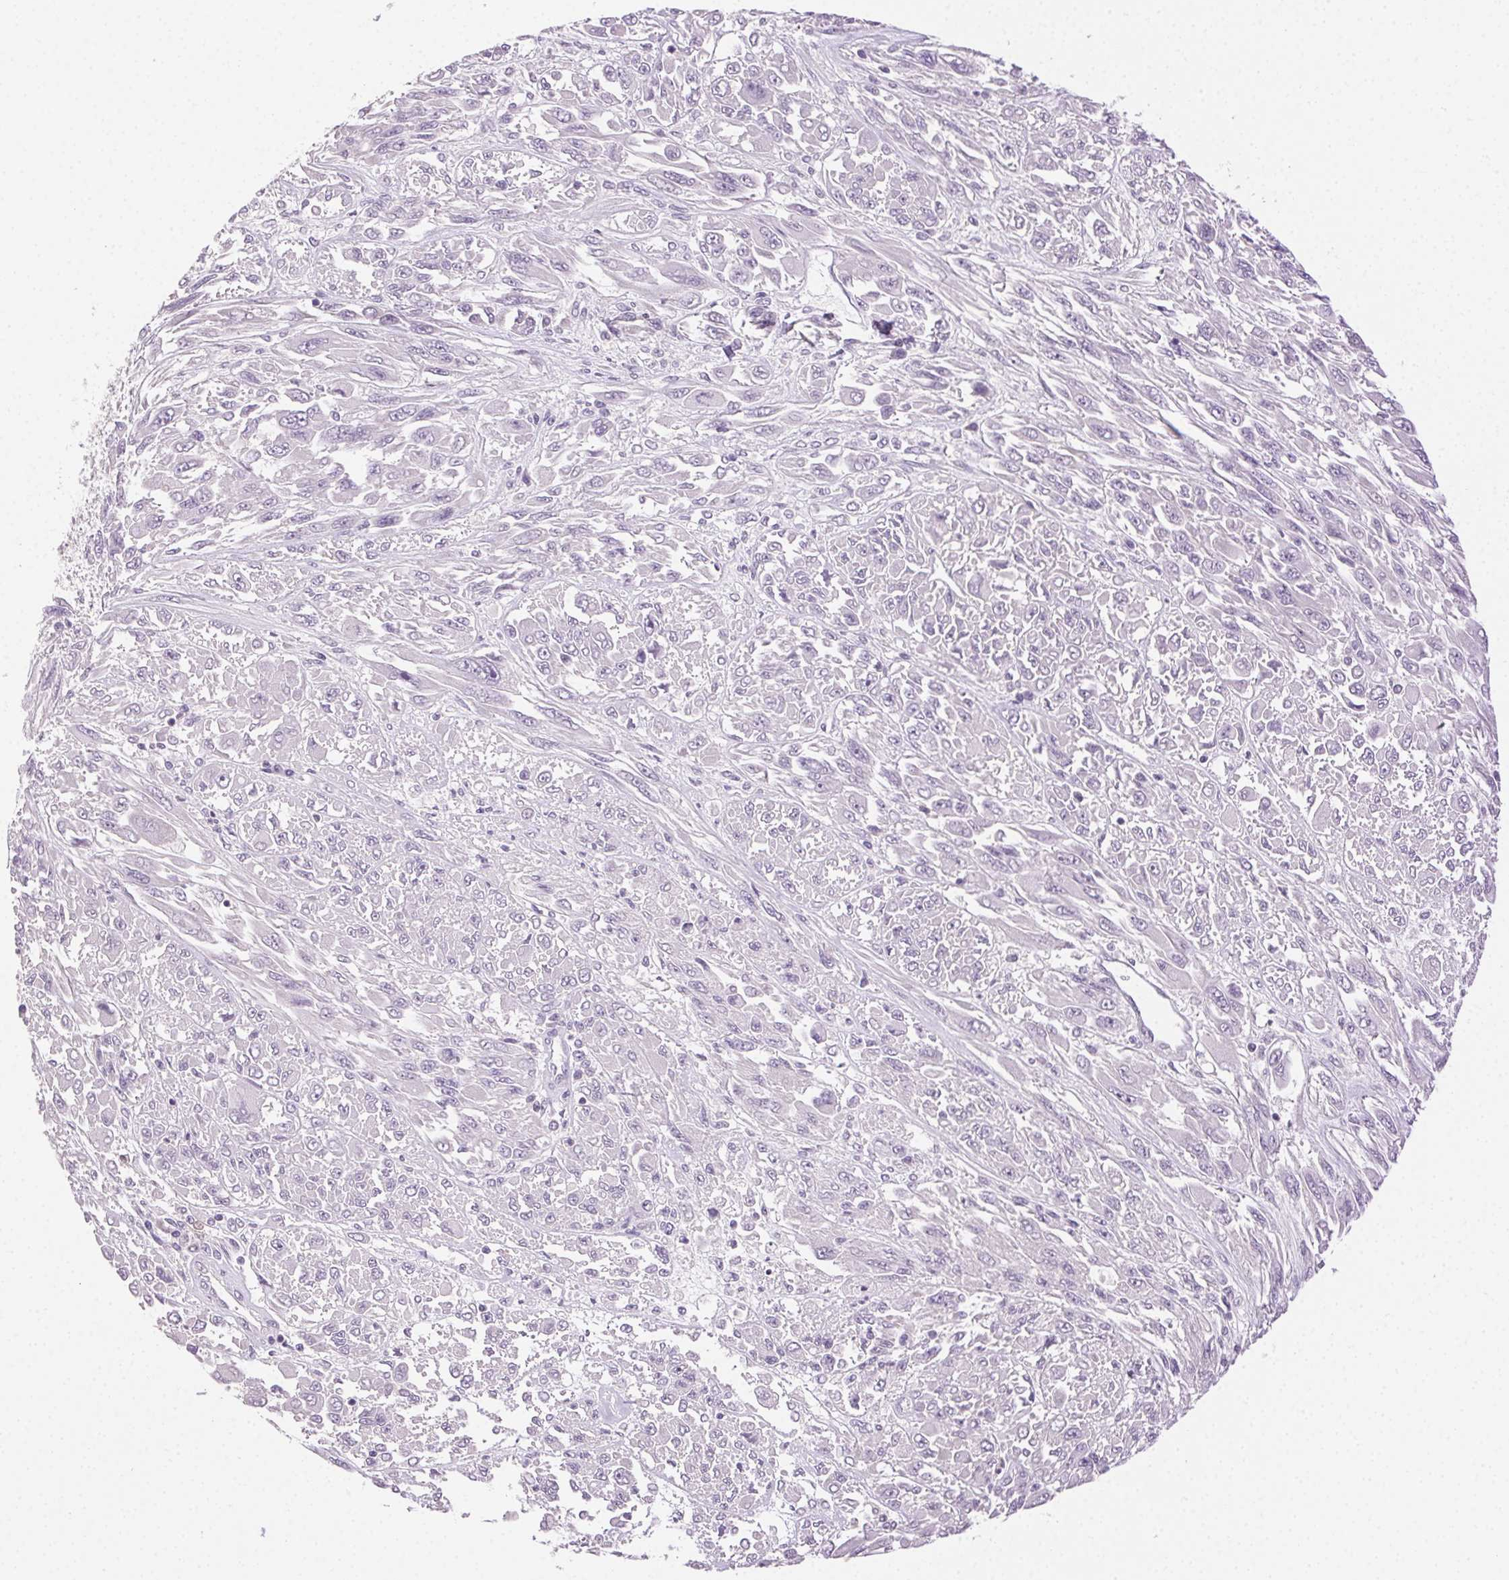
{"staining": {"intensity": "negative", "quantity": "none", "location": "none"}, "tissue": "melanoma", "cell_type": "Tumor cells", "image_type": "cancer", "snomed": [{"axis": "morphology", "description": "Malignant melanoma, NOS"}, {"axis": "topography", "description": "Skin"}], "caption": "This is an IHC micrograph of human melanoma. There is no expression in tumor cells.", "gene": "AKAP5", "patient": {"sex": "female", "age": 91}}